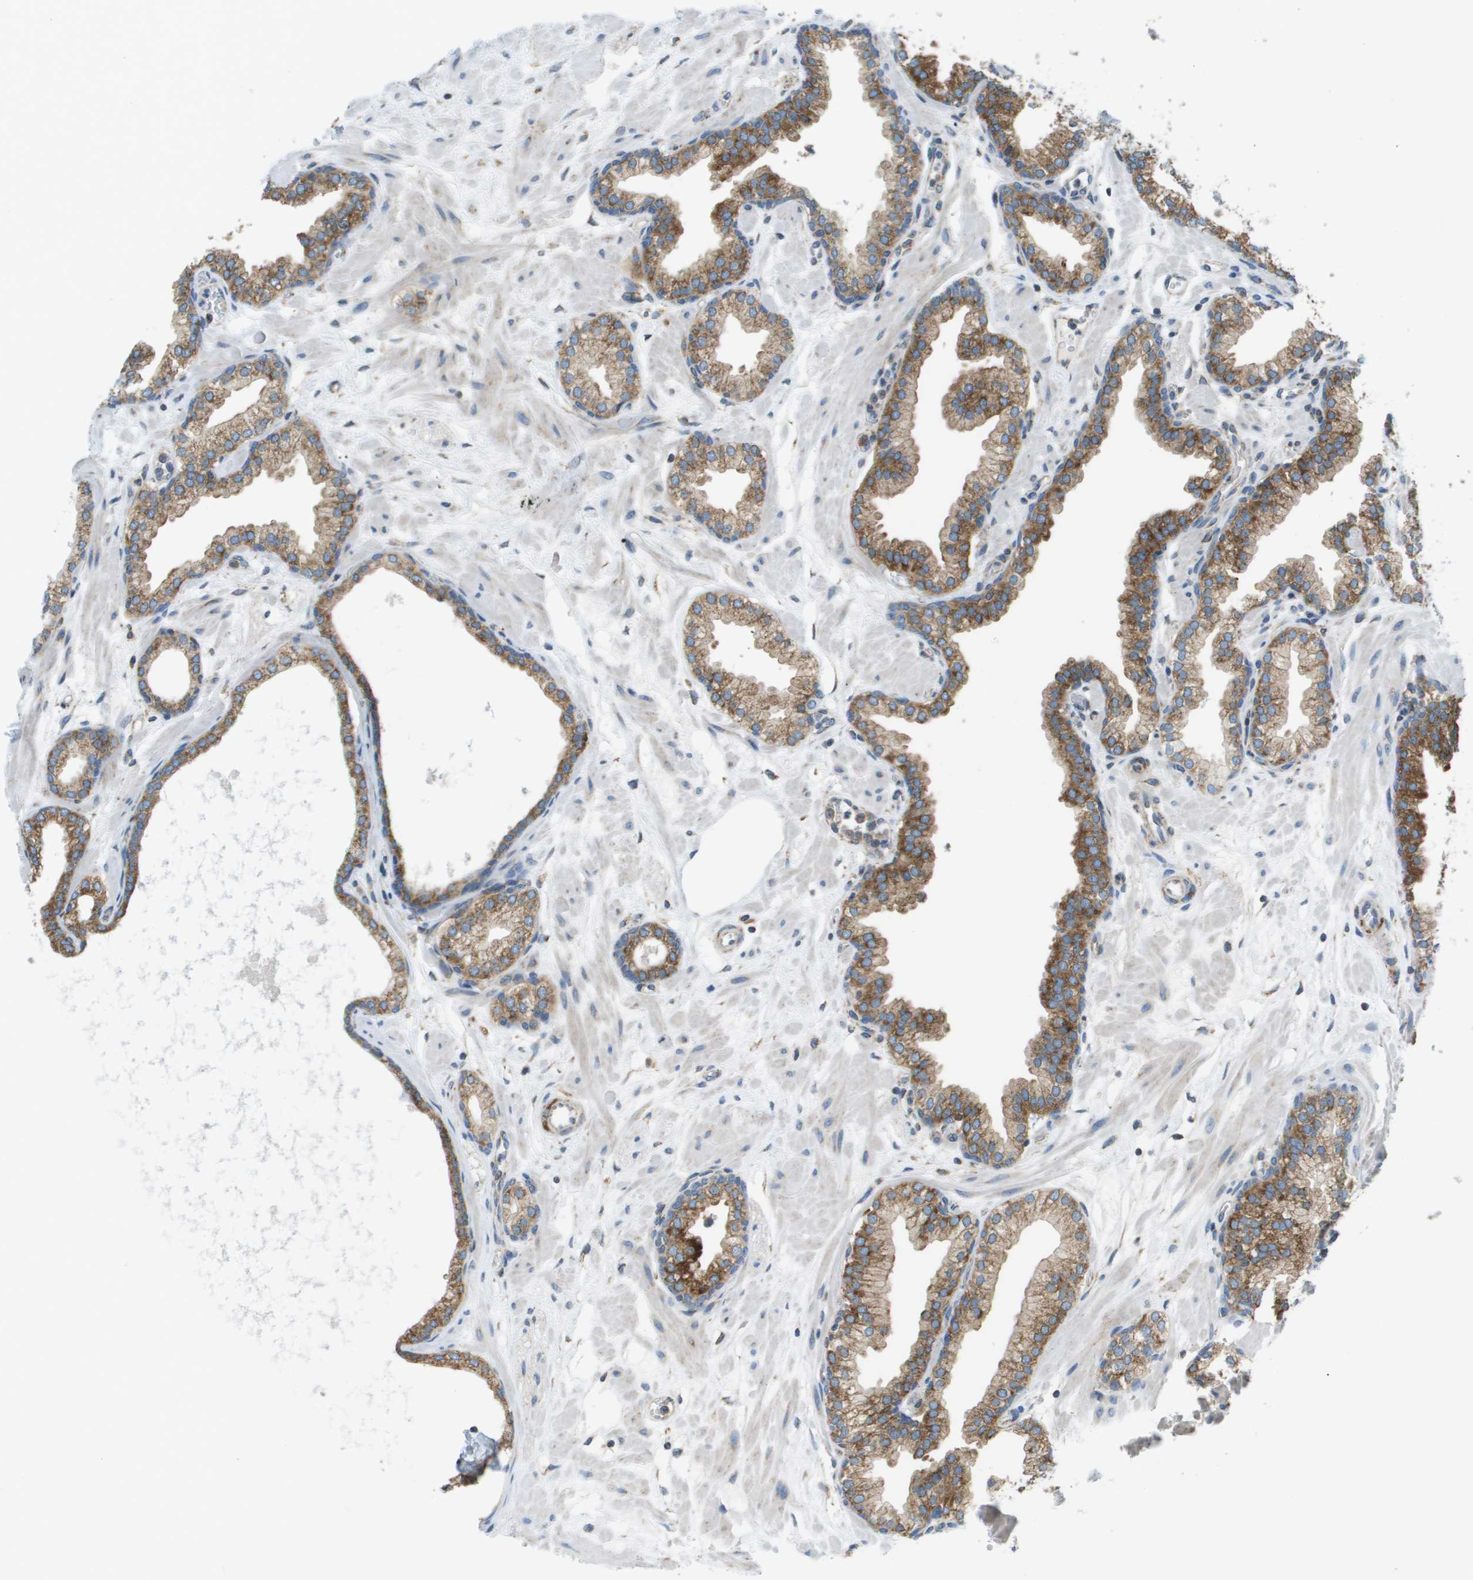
{"staining": {"intensity": "moderate", "quantity": ">75%", "location": "cytoplasmic/membranous"}, "tissue": "prostate", "cell_type": "Glandular cells", "image_type": "normal", "snomed": [{"axis": "morphology", "description": "Normal tissue, NOS"}, {"axis": "morphology", "description": "Urothelial carcinoma, Low grade"}, {"axis": "topography", "description": "Urinary bladder"}, {"axis": "topography", "description": "Prostate"}], "caption": "IHC histopathology image of benign prostate: human prostate stained using immunohistochemistry (IHC) reveals medium levels of moderate protein expression localized specifically in the cytoplasmic/membranous of glandular cells, appearing as a cytoplasmic/membranous brown color.", "gene": "TAOK3", "patient": {"sex": "male", "age": 60}}